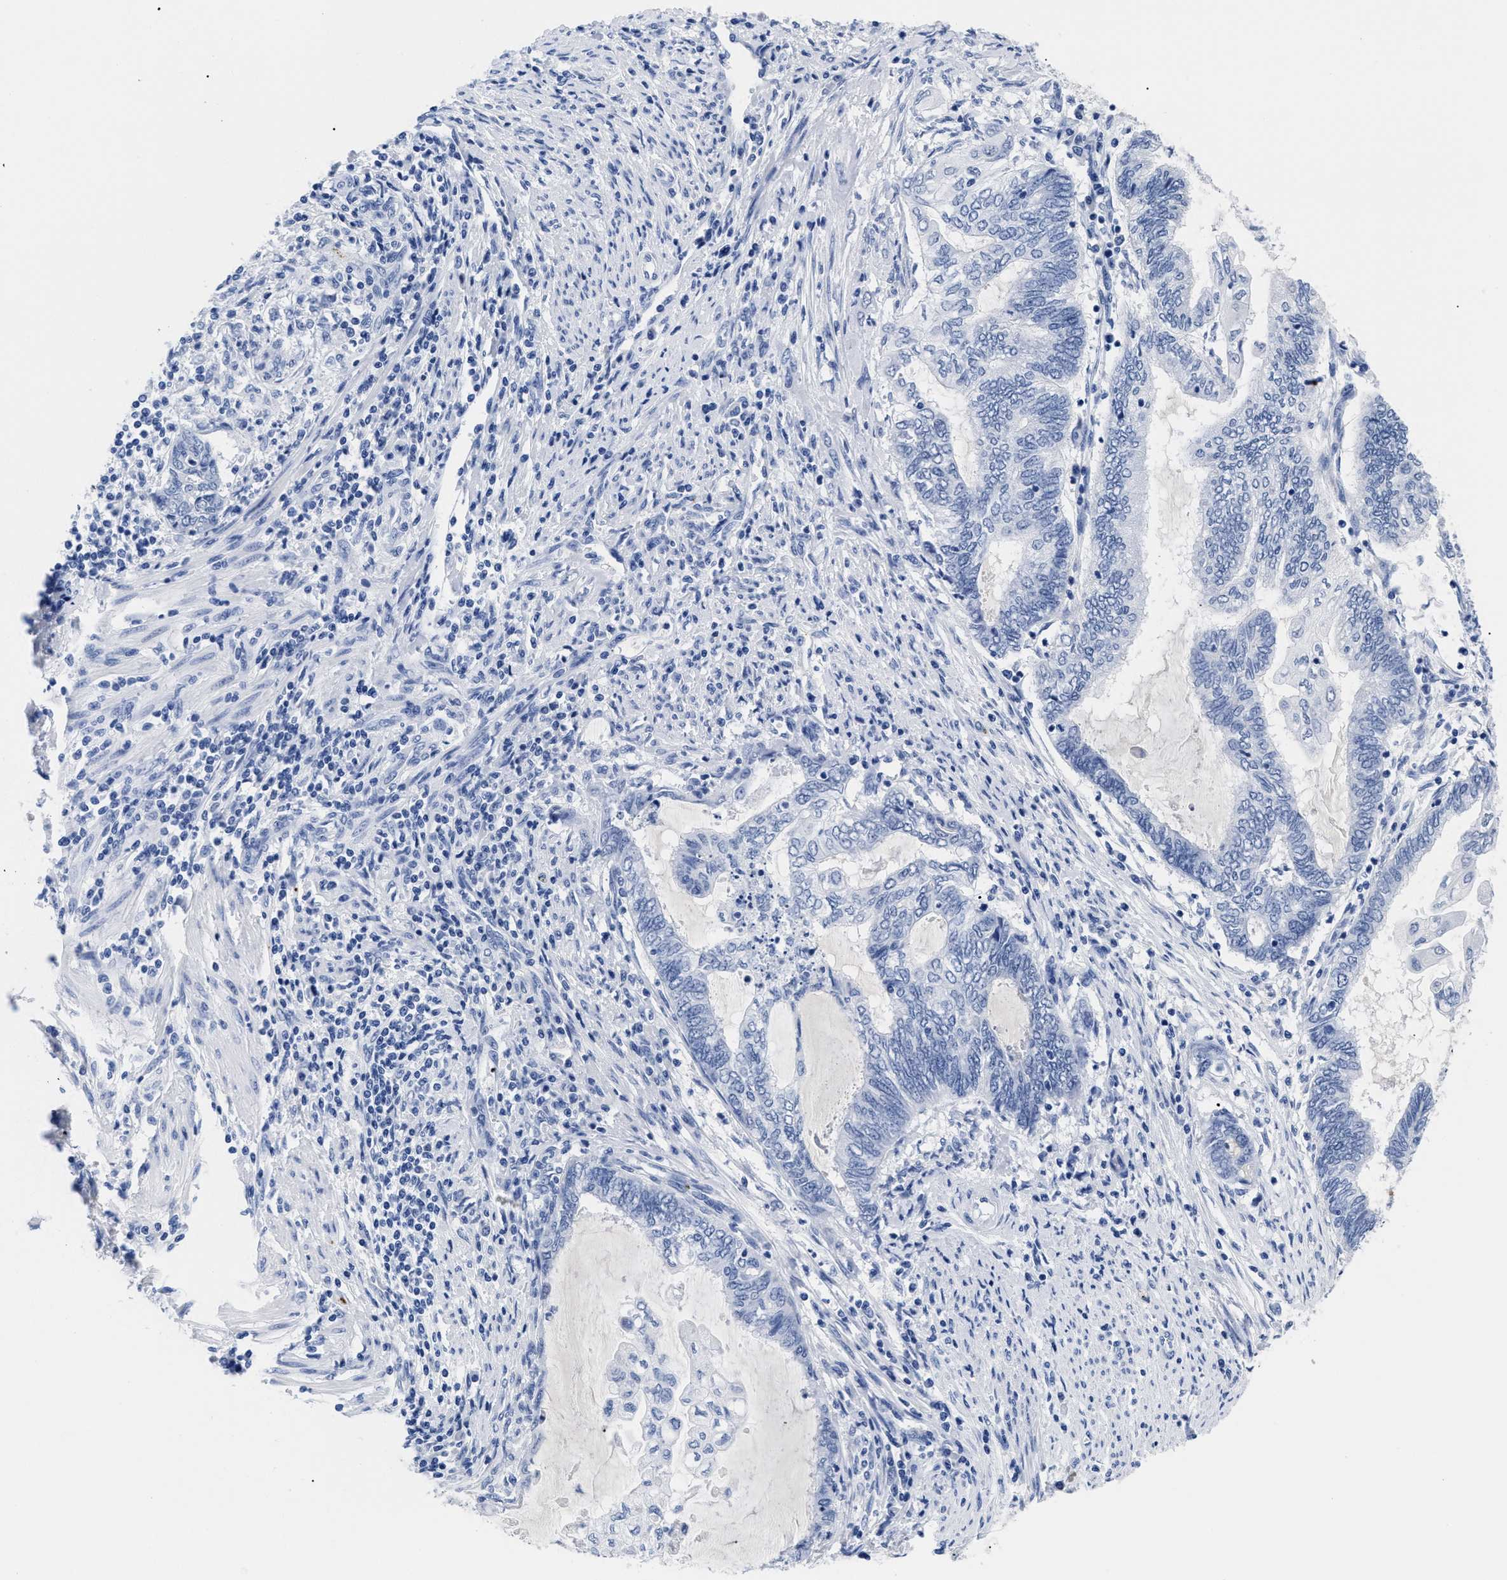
{"staining": {"intensity": "negative", "quantity": "none", "location": "none"}, "tissue": "endometrial cancer", "cell_type": "Tumor cells", "image_type": "cancer", "snomed": [{"axis": "morphology", "description": "Adenocarcinoma, NOS"}, {"axis": "topography", "description": "Uterus"}, {"axis": "topography", "description": "Endometrium"}], "caption": "Protein analysis of endometrial adenocarcinoma displays no significant positivity in tumor cells.", "gene": "TREML1", "patient": {"sex": "female", "age": 70}}